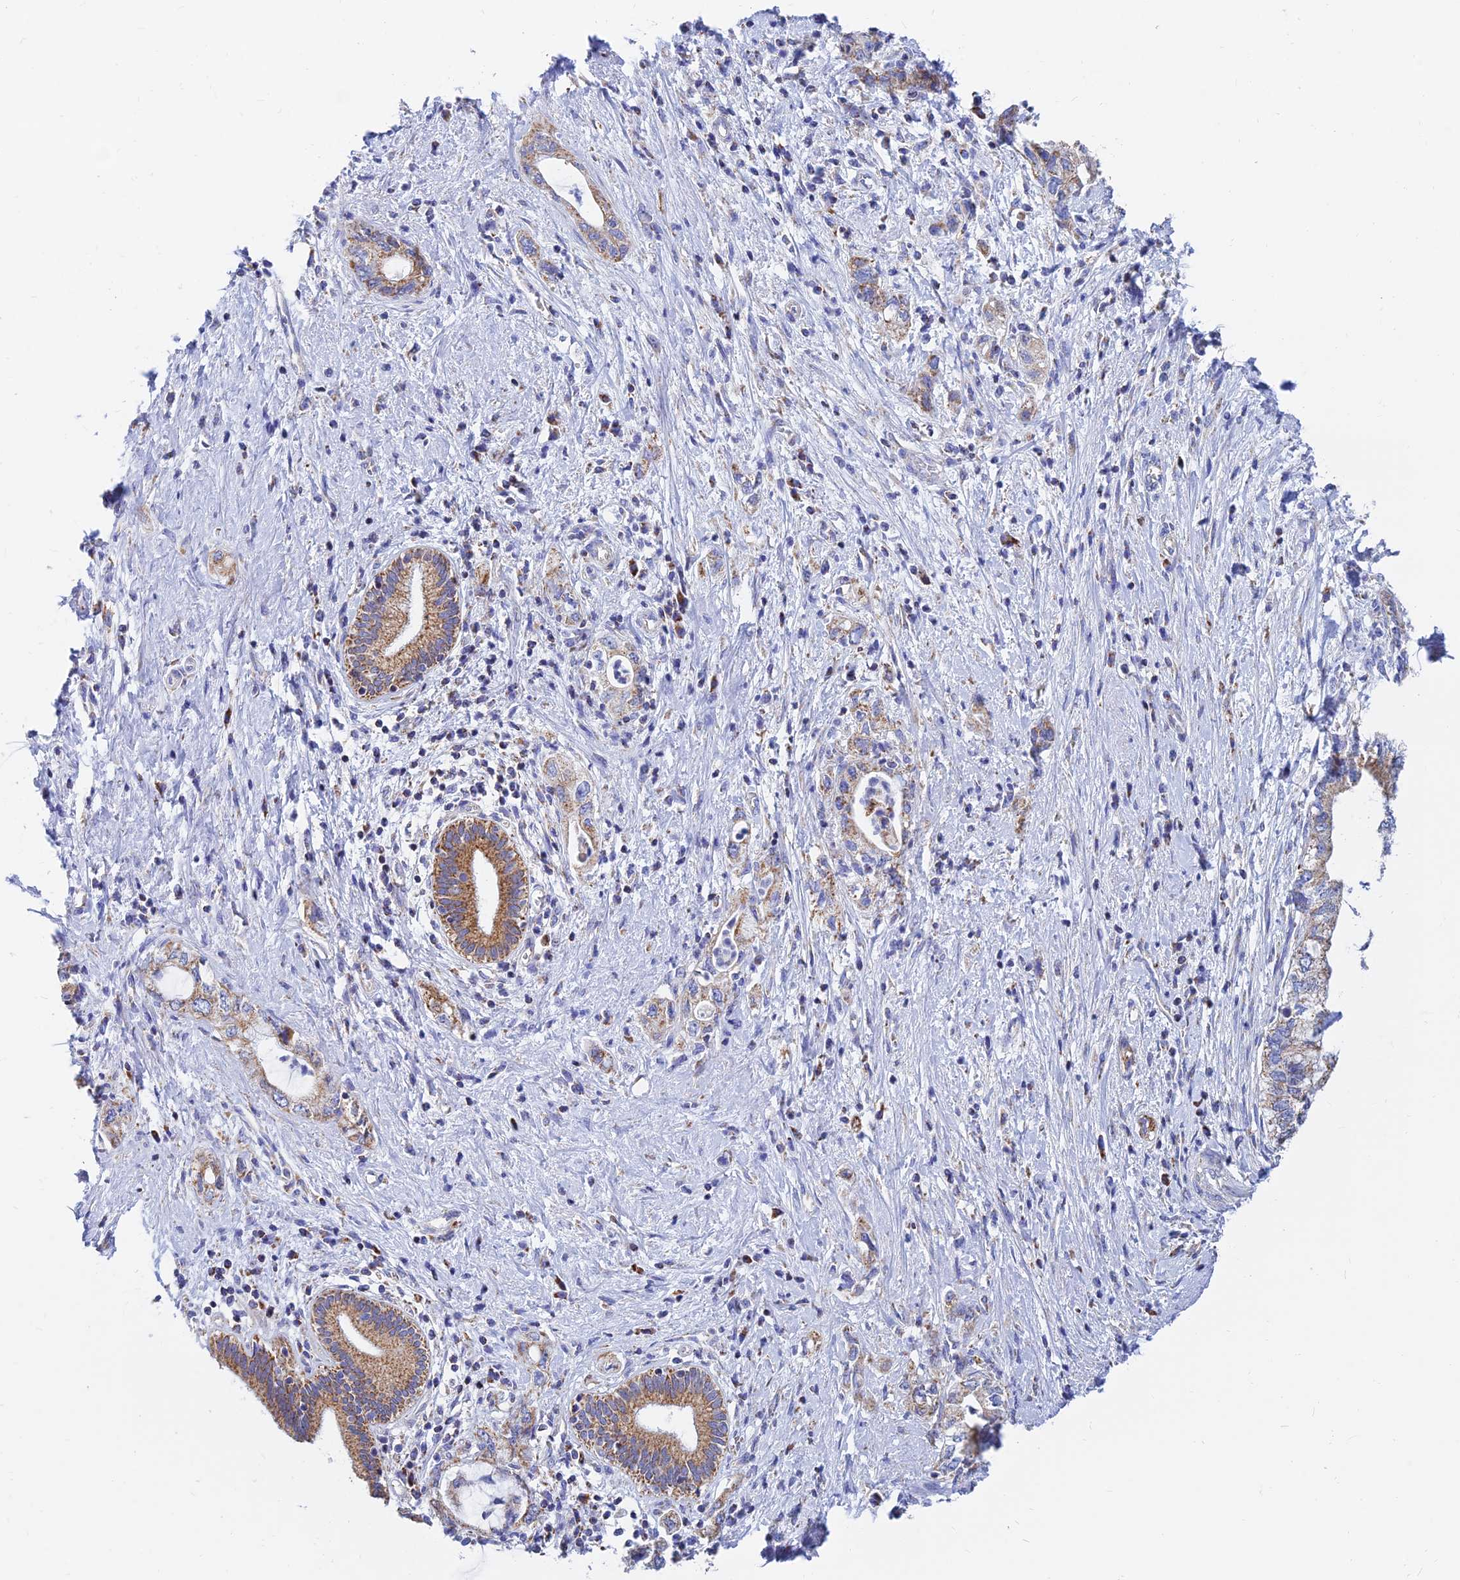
{"staining": {"intensity": "moderate", "quantity": ">75%", "location": "cytoplasmic/membranous"}, "tissue": "pancreatic cancer", "cell_type": "Tumor cells", "image_type": "cancer", "snomed": [{"axis": "morphology", "description": "Adenocarcinoma, NOS"}, {"axis": "topography", "description": "Pancreas"}], "caption": "Immunohistochemical staining of human adenocarcinoma (pancreatic) displays moderate cytoplasmic/membranous protein expression in about >75% of tumor cells.", "gene": "MGST1", "patient": {"sex": "female", "age": 73}}